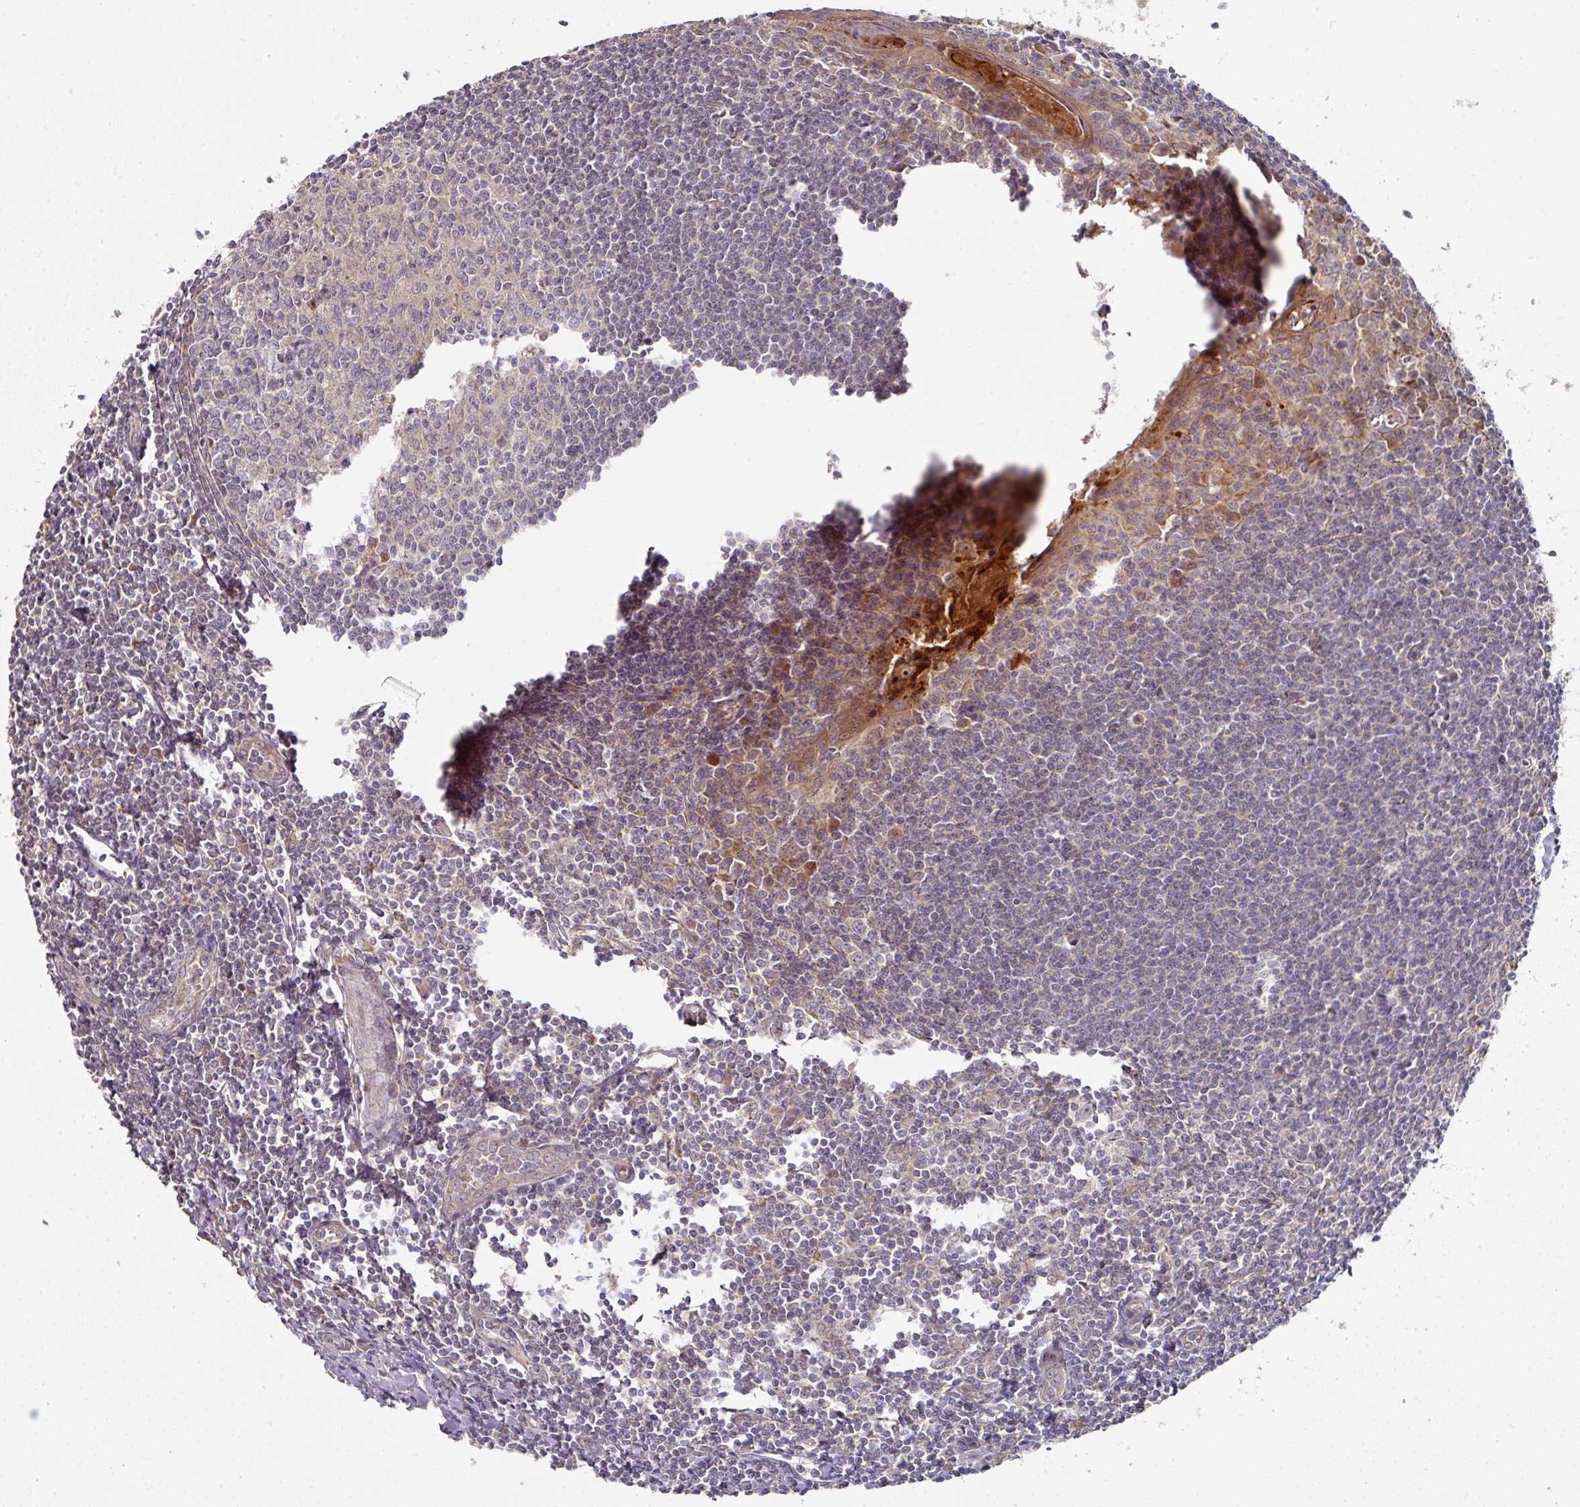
{"staining": {"intensity": "moderate", "quantity": "<25%", "location": "cytoplasmic/membranous"}, "tissue": "tonsil", "cell_type": "Germinal center cells", "image_type": "normal", "snomed": [{"axis": "morphology", "description": "Normal tissue, NOS"}, {"axis": "topography", "description": "Tonsil"}], "caption": "A high-resolution photomicrograph shows immunohistochemistry (IHC) staining of benign tonsil, which demonstrates moderate cytoplasmic/membranous expression in about <25% of germinal center cells.", "gene": "DNAJC7", "patient": {"sex": "male", "age": 27}}